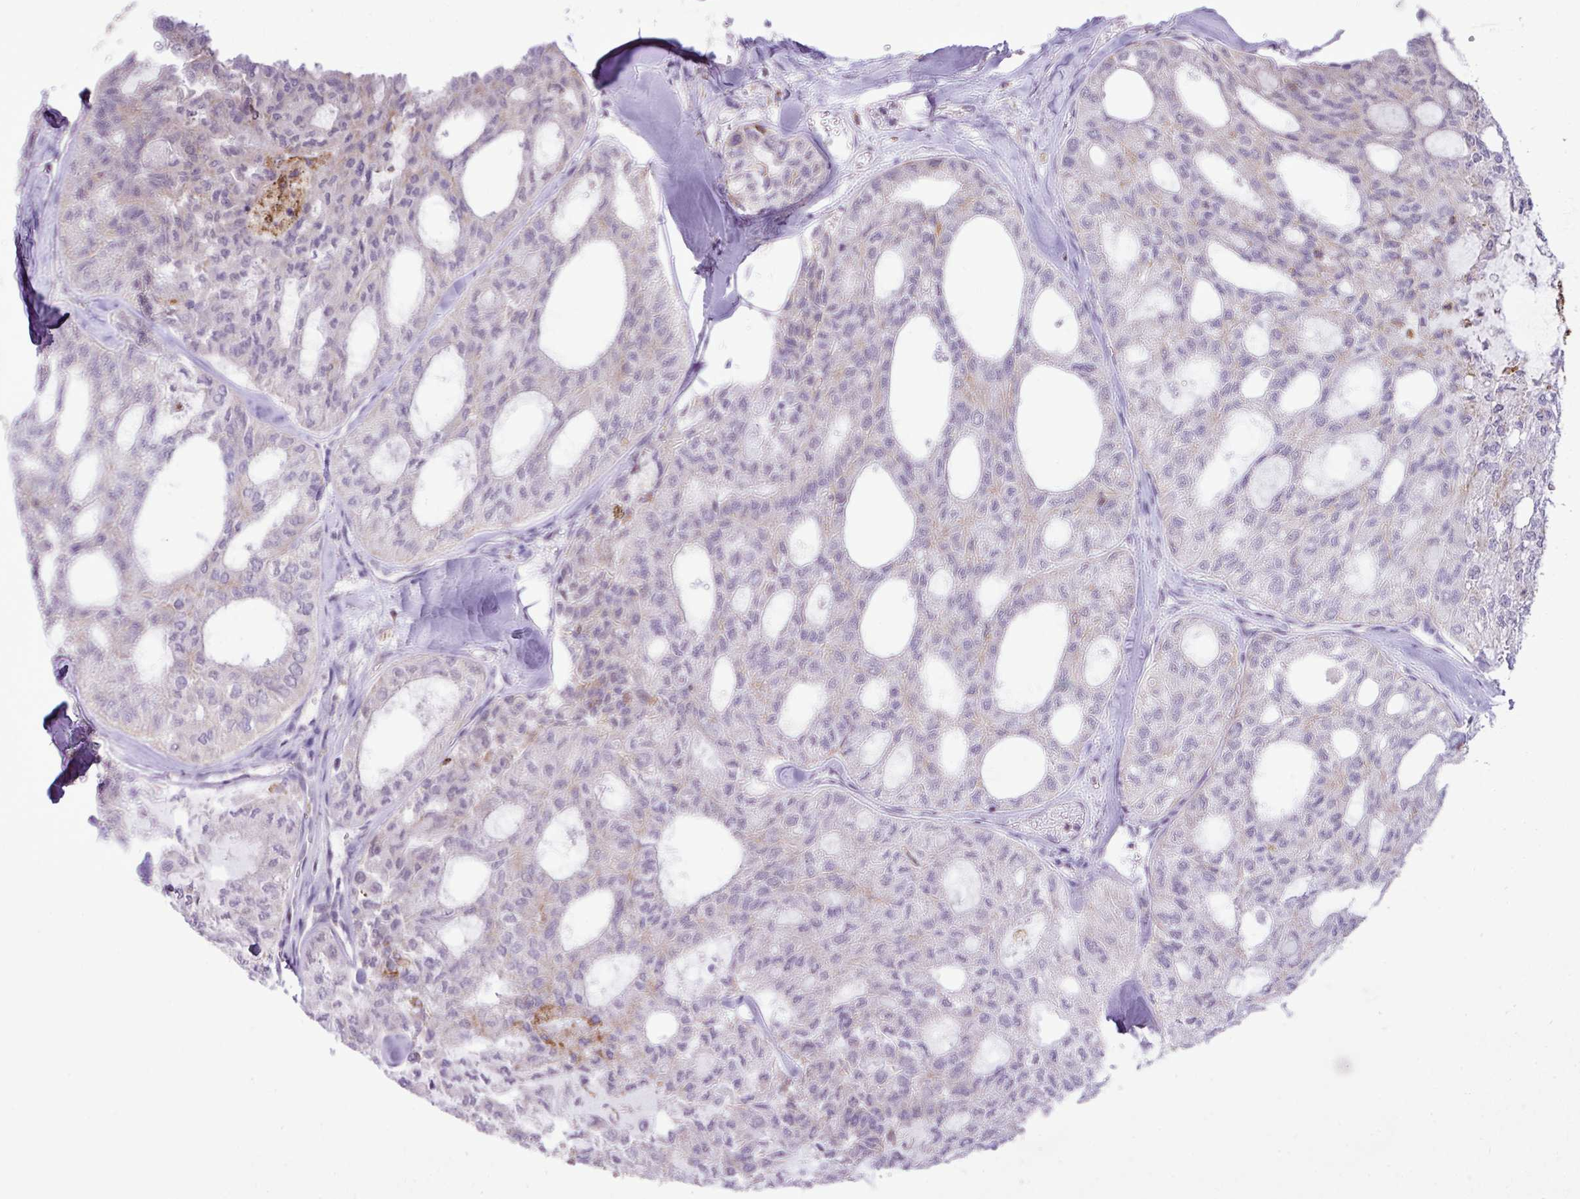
{"staining": {"intensity": "moderate", "quantity": "<25%", "location": "cytoplasmic/membranous"}, "tissue": "thyroid cancer", "cell_type": "Tumor cells", "image_type": "cancer", "snomed": [{"axis": "morphology", "description": "Follicular adenoma carcinoma, NOS"}, {"axis": "topography", "description": "Thyroid gland"}], "caption": "IHC histopathology image of human thyroid cancer (follicular adenoma carcinoma) stained for a protein (brown), which displays low levels of moderate cytoplasmic/membranous staining in approximately <25% of tumor cells.", "gene": "SGPP1", "patient": {"sex": "male", "age": 75}}